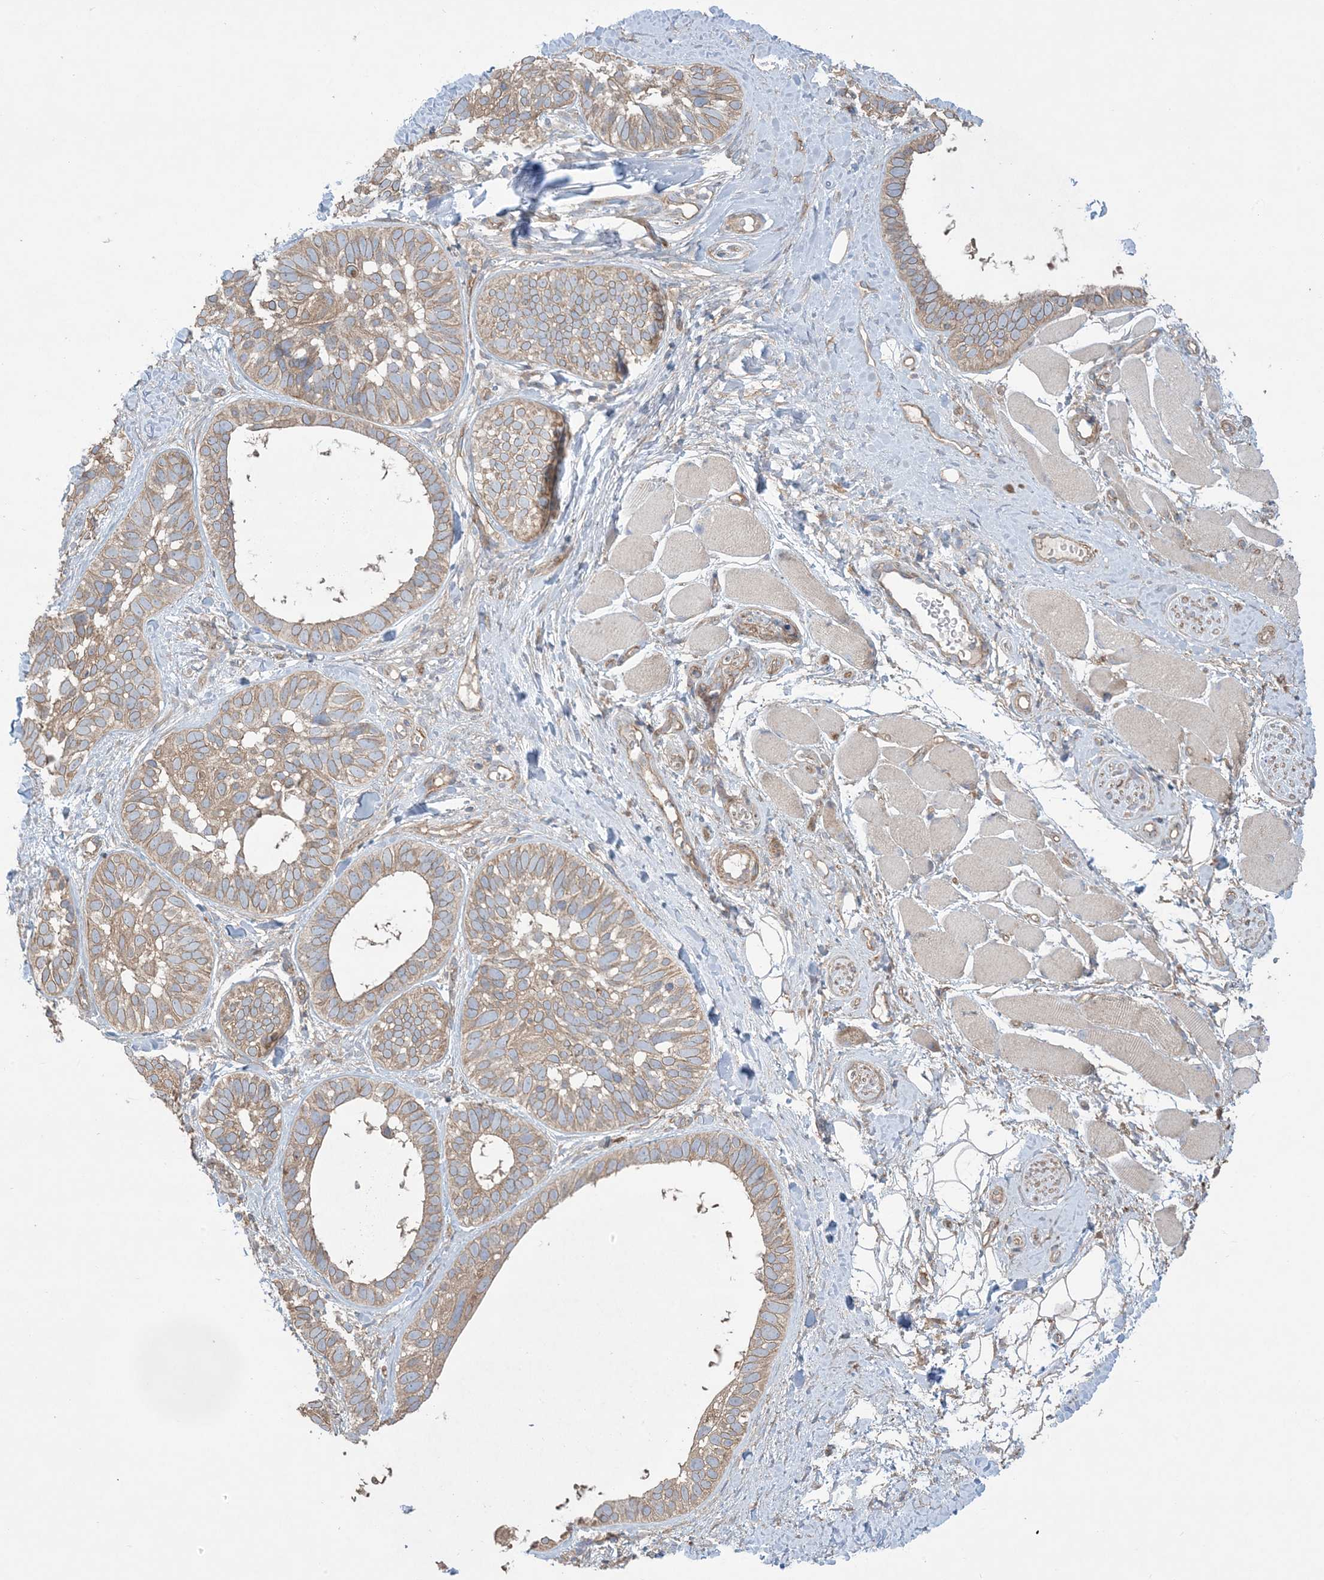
{"staining": {"intensity": "weak", "quantity": ">75%", "location": "cytoplasmic/membranous"}, "tissue": "skin cancer", "cell_type": "Tumor cells", "image_type": "cancer", "snomed": [{"axis": "morphology", "description": "Basal cell carcinoma"}, {"axis": "topography", "description": "Skin"}], "caption": "Brown immunohistochemical staining in basal cell carcinoma (skin) shows weak cytoplasmic/membranous staining in about >75% of tumor cells.", "gene": "CCNY", "patient": {"sex": "male", "age": 62}}